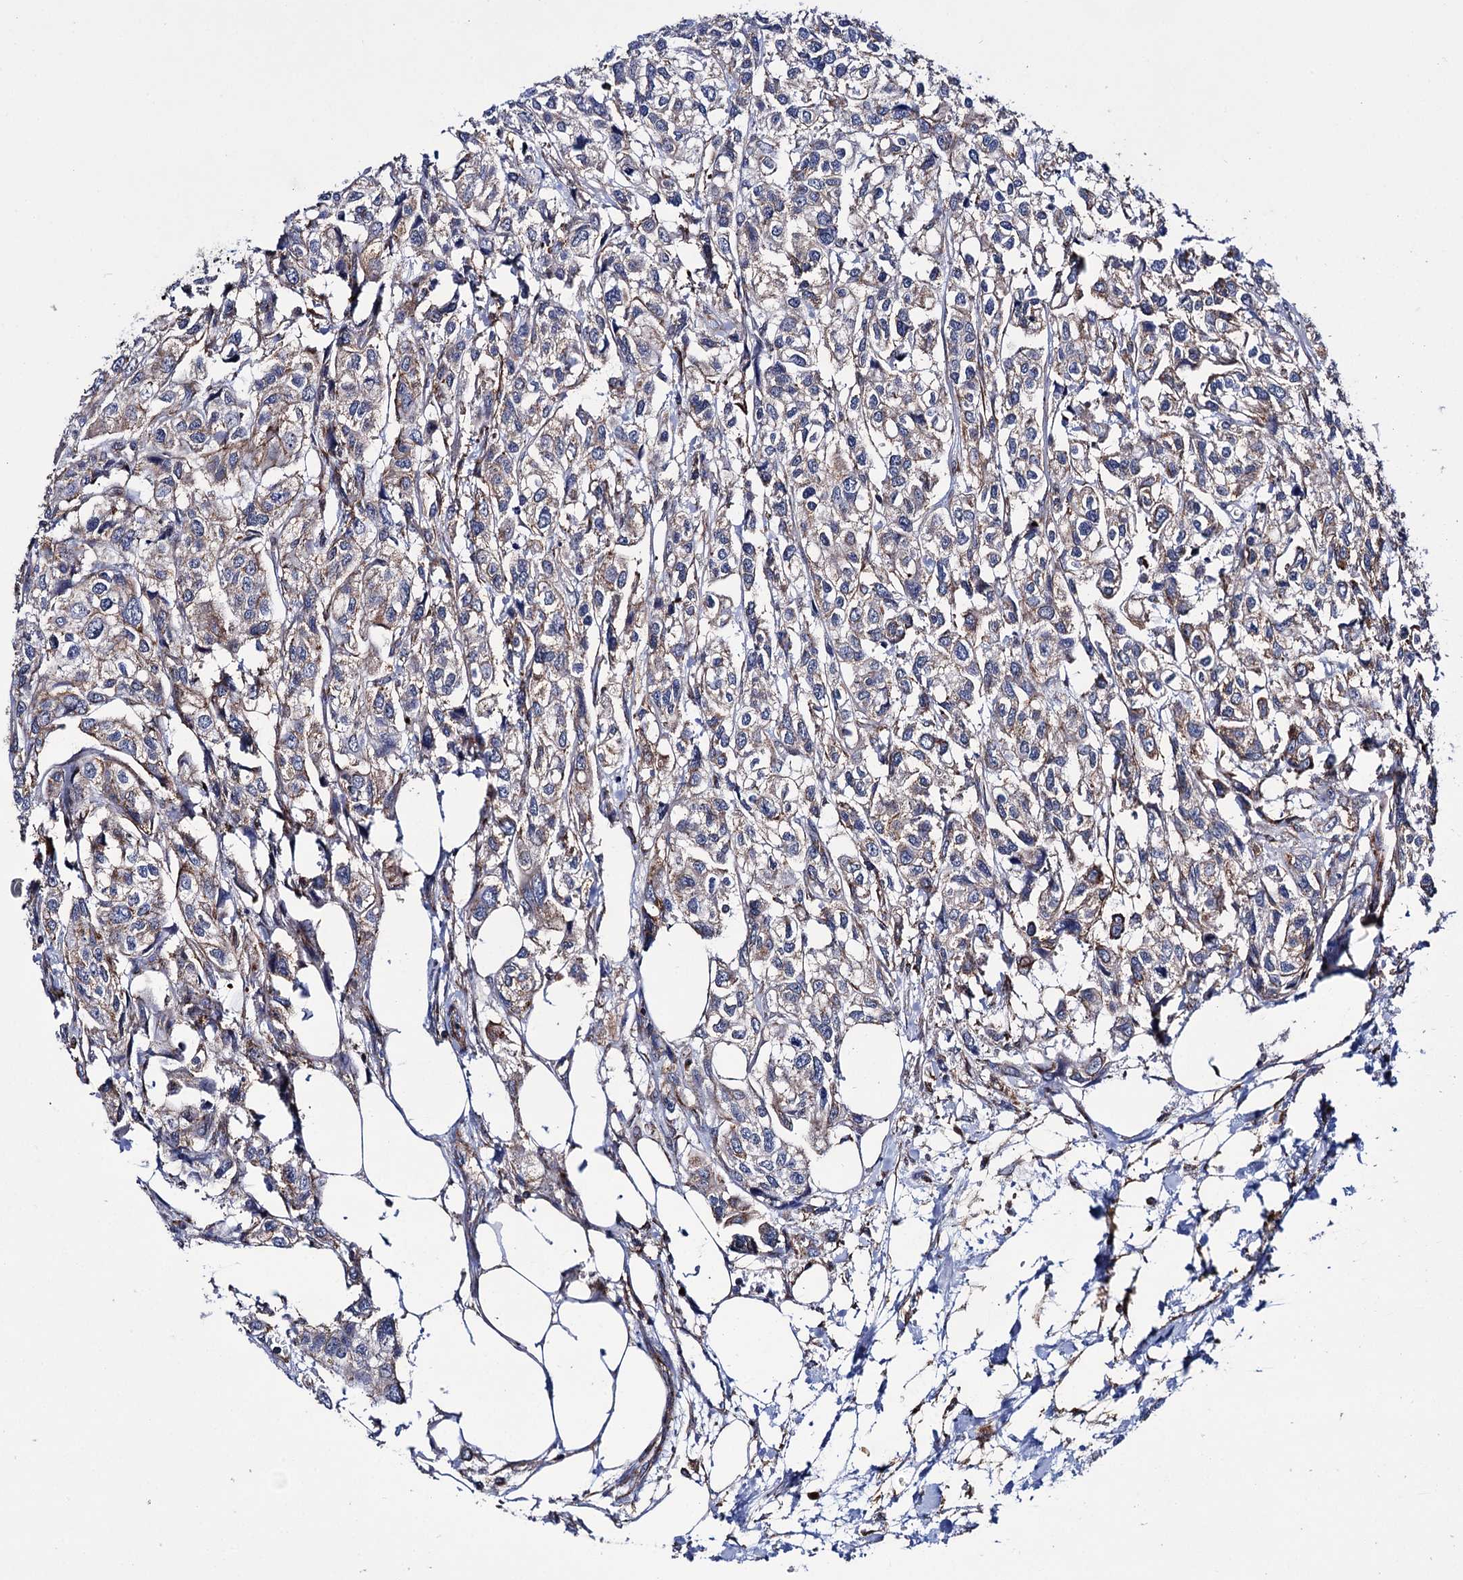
{"staining": {"intensity": "weak", "quantity": "25%-75%", "location": "cytoplasmic/membranous"}, "tissue": "urothelial cancer", "cell_type": "Tumor cells", "image_type": "cancer", "snomed": [{"axis": "morphology", "description": "Urothelial carcinoma, High grade"}, {"axis": "topography", "description": "Urinary bladder"}], "caption": "A low amount of weak cytoplasmic/membranous expression is present in approximately 25%-75% of tumor cells in high-grade urothelial carcinoma tissue. The staining is performed using DAB (3,3'-diaminobenzidine) brown chromogen to label protein expression. The nuclei are counter-stained blue using hematoxylin.", "gene": "DEF6", "patient": {"sex": "male", "age": 67}}